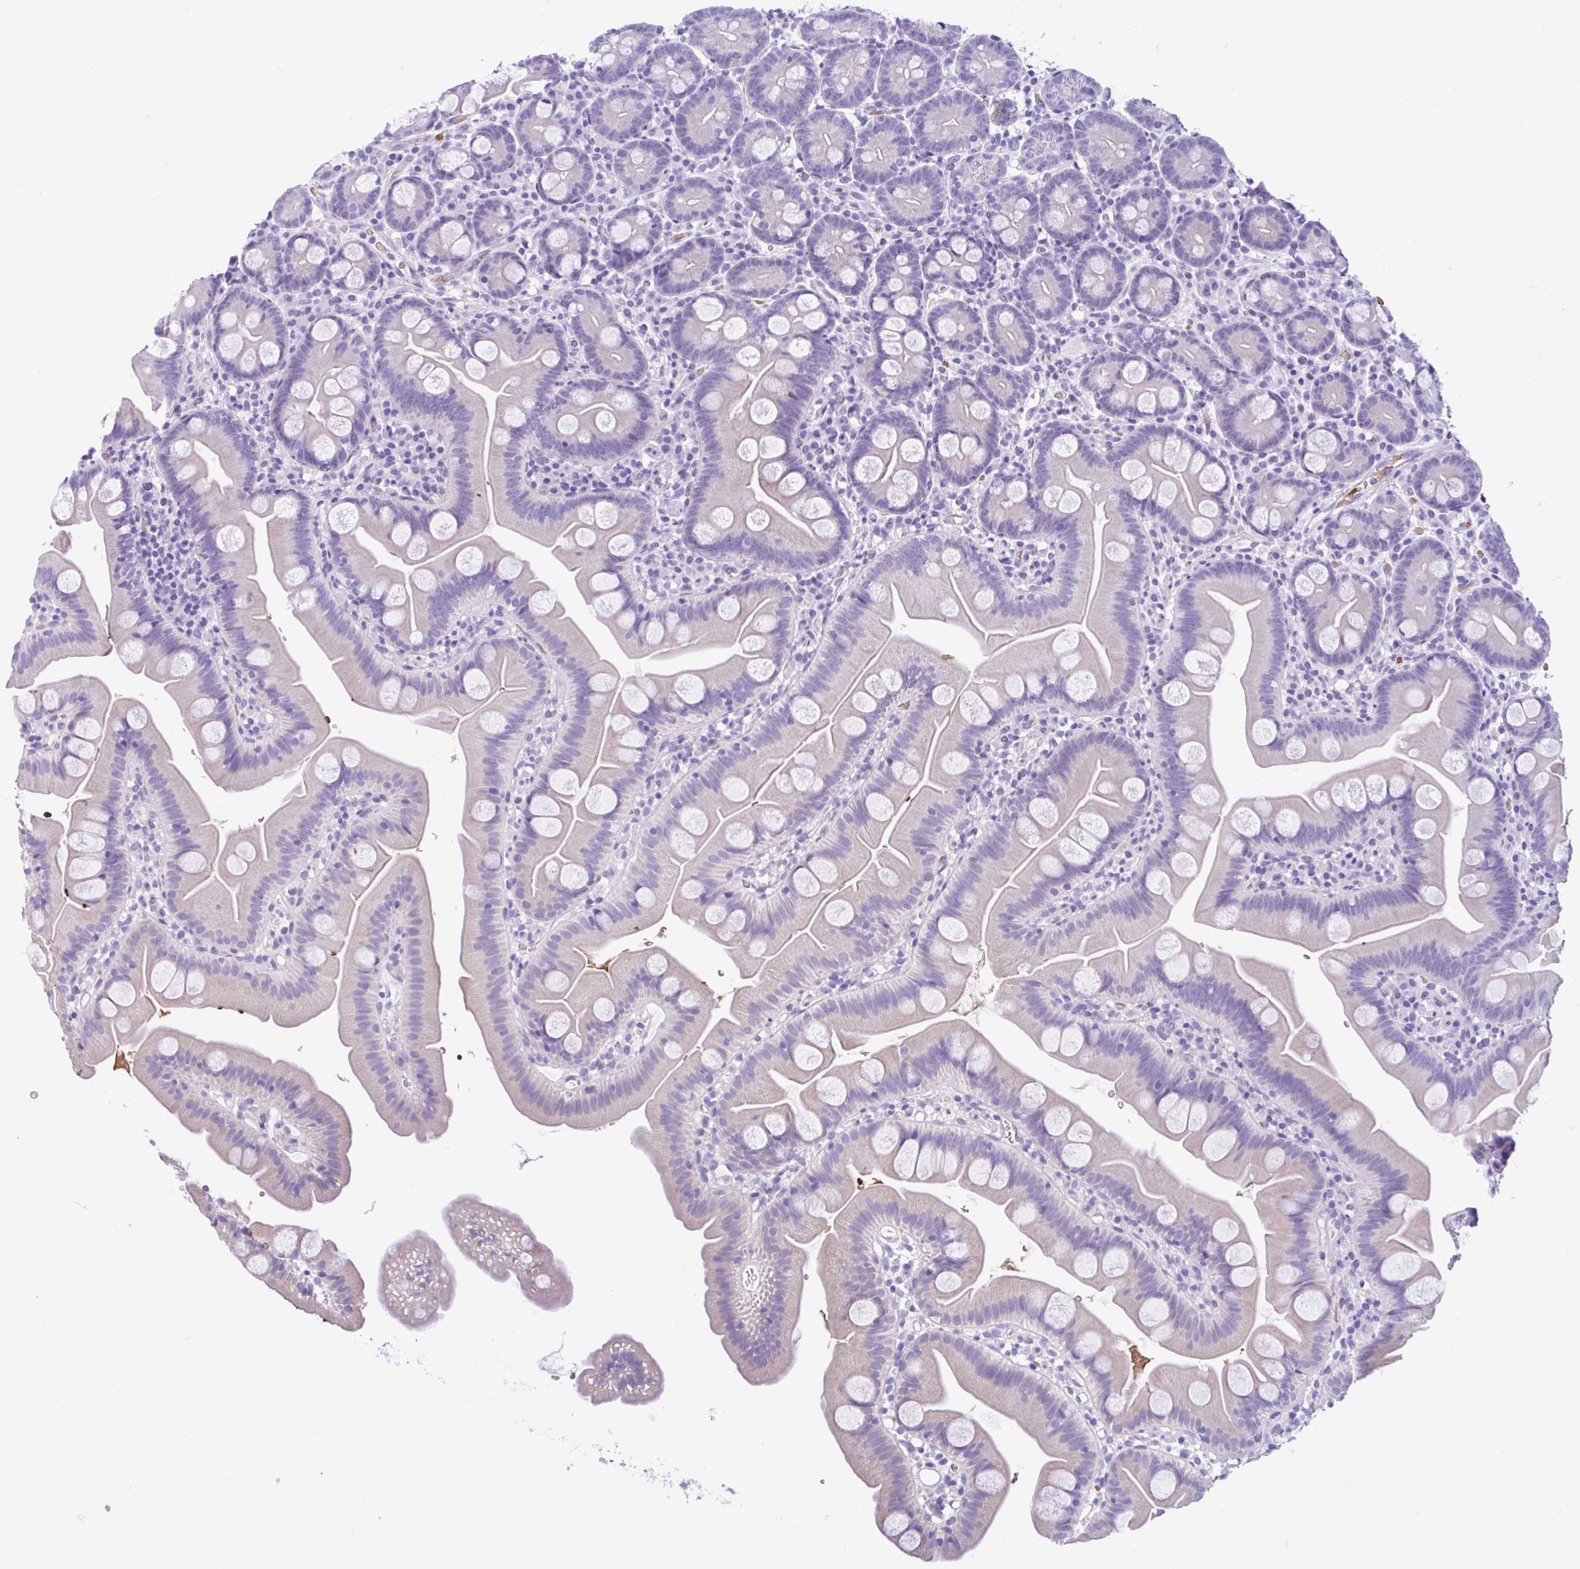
{"staining": {"intensity": "negative", "quantity": "none", "location": "none"}, "tissue": "small intestine", "cell_type": "Glandular cells", "image_type": "normal", "snomed": [{"axis": "morphology", "description": "Normal tissue, NOS"}, {"axis": "topography", "description": "Small intestine"}], "caption": "High power microscopy histopathology image of an IHC photomicrograph of benign small intestine, revealing no significant positivity in glandular cells. Brightfield microscopy of IHC stained with DAB (3,3'-diaminobenzidine) (brown) and hematoxylin (blue), captured at high magnification.", "gene": "TMEM79", "patient": {"sex": "female", "age": 68}}